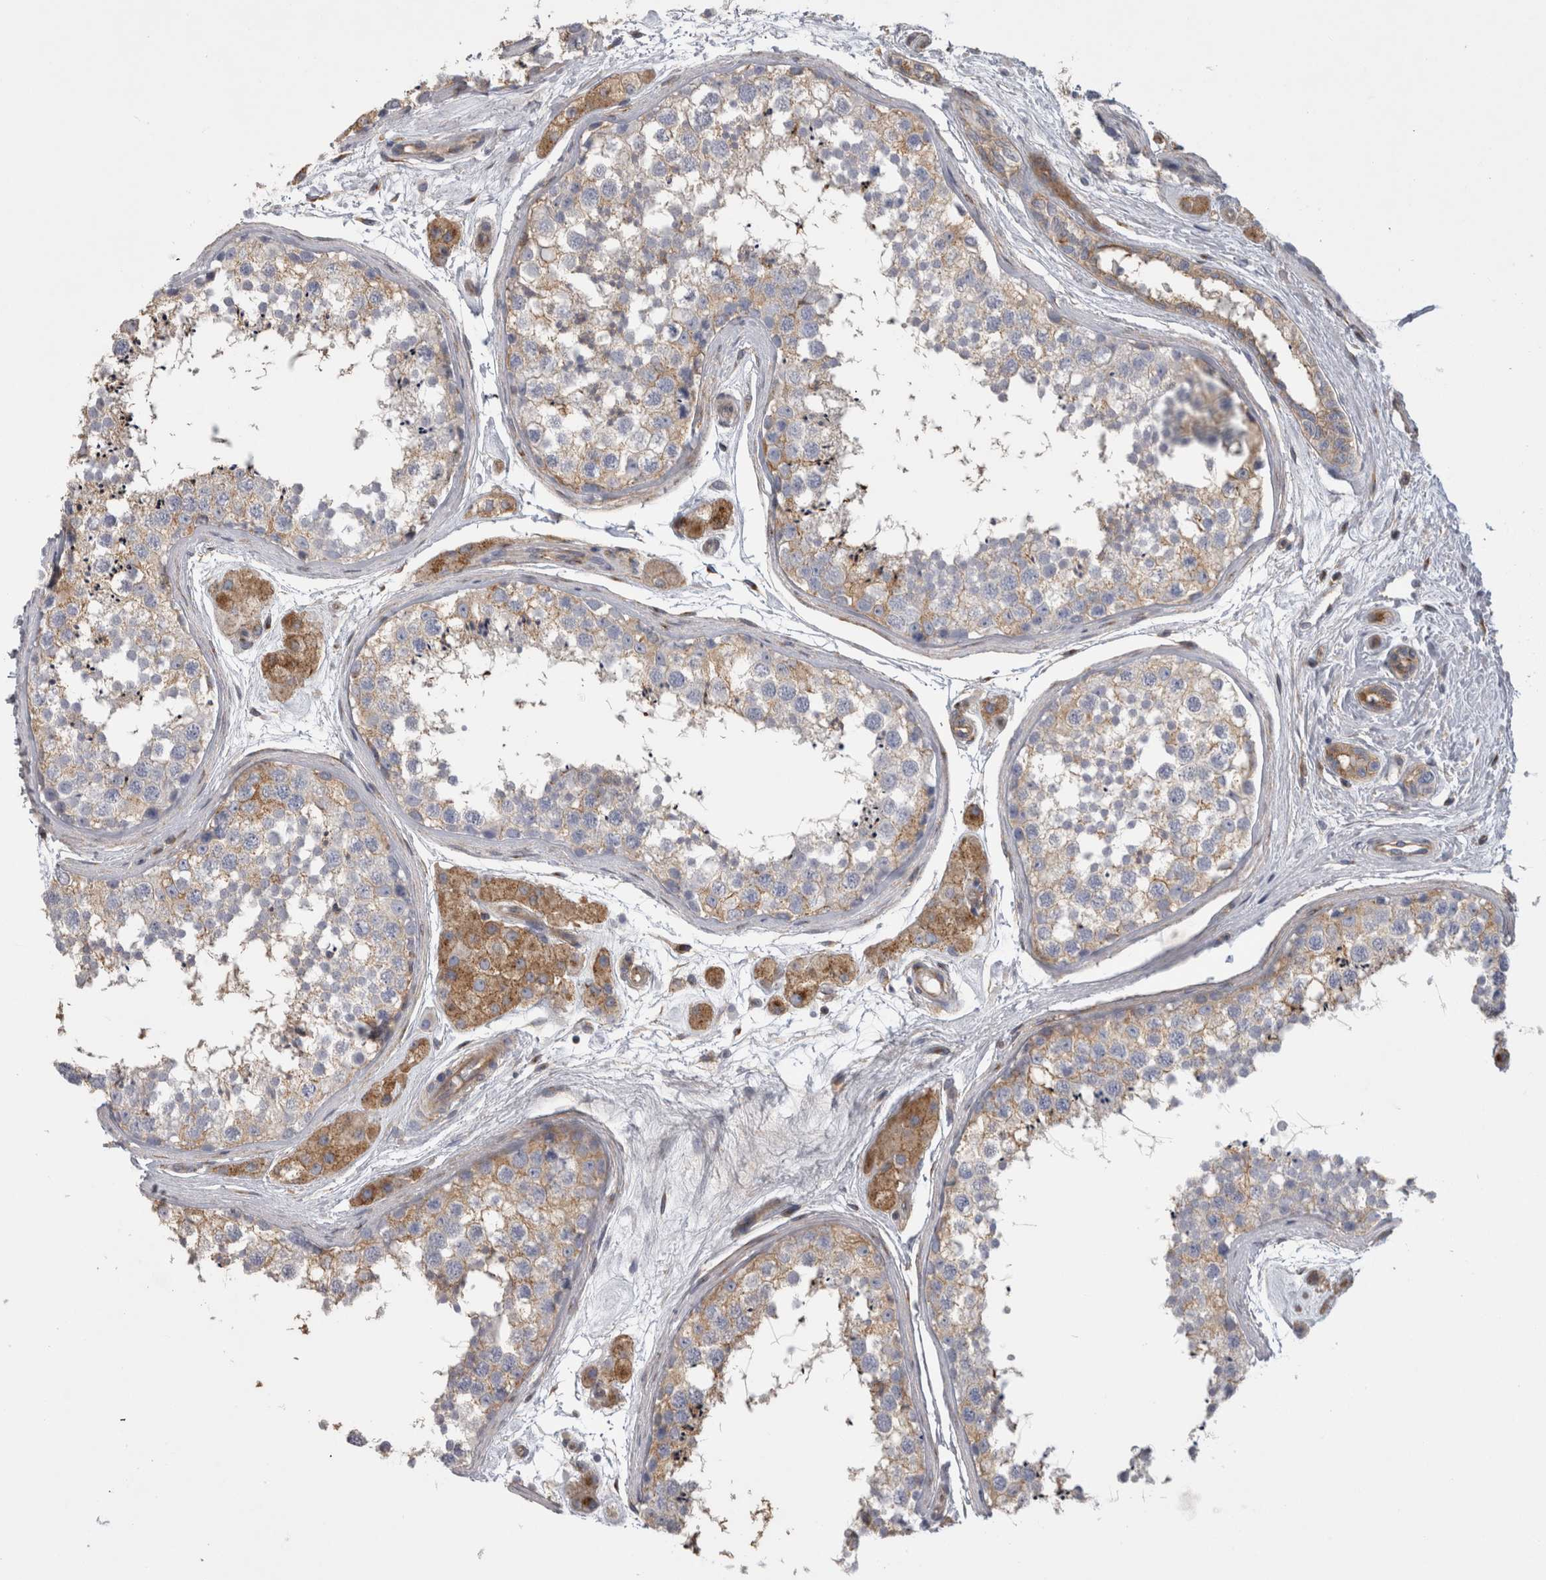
{"staining": {"intensity": "moderate", "quantity": "25%-75%", "location": "cytoplasmic/membranous"}, "tissue": "testis", "cell_type": "Cells in seminiferous ducts", "image_type": "normal", "snomed": [{"axis": "morphology", "description": "Normal tissue, NOS"}, {"axis": "topography", "description": "Testis"}], "caption": "The immunohistochemical stain highlights moderate cytoplasmic/membranous staining in cells in seminiferous ducts of unremarkable testis. The staining is performed using DAB (3,3'-diaminobenzidine) brown chromogen to label protein expression. The nuclei are counter-stained blue using hematoxylin.", "gene": "ATXN3L", "patient": {"sex": "male", "age": 56}}